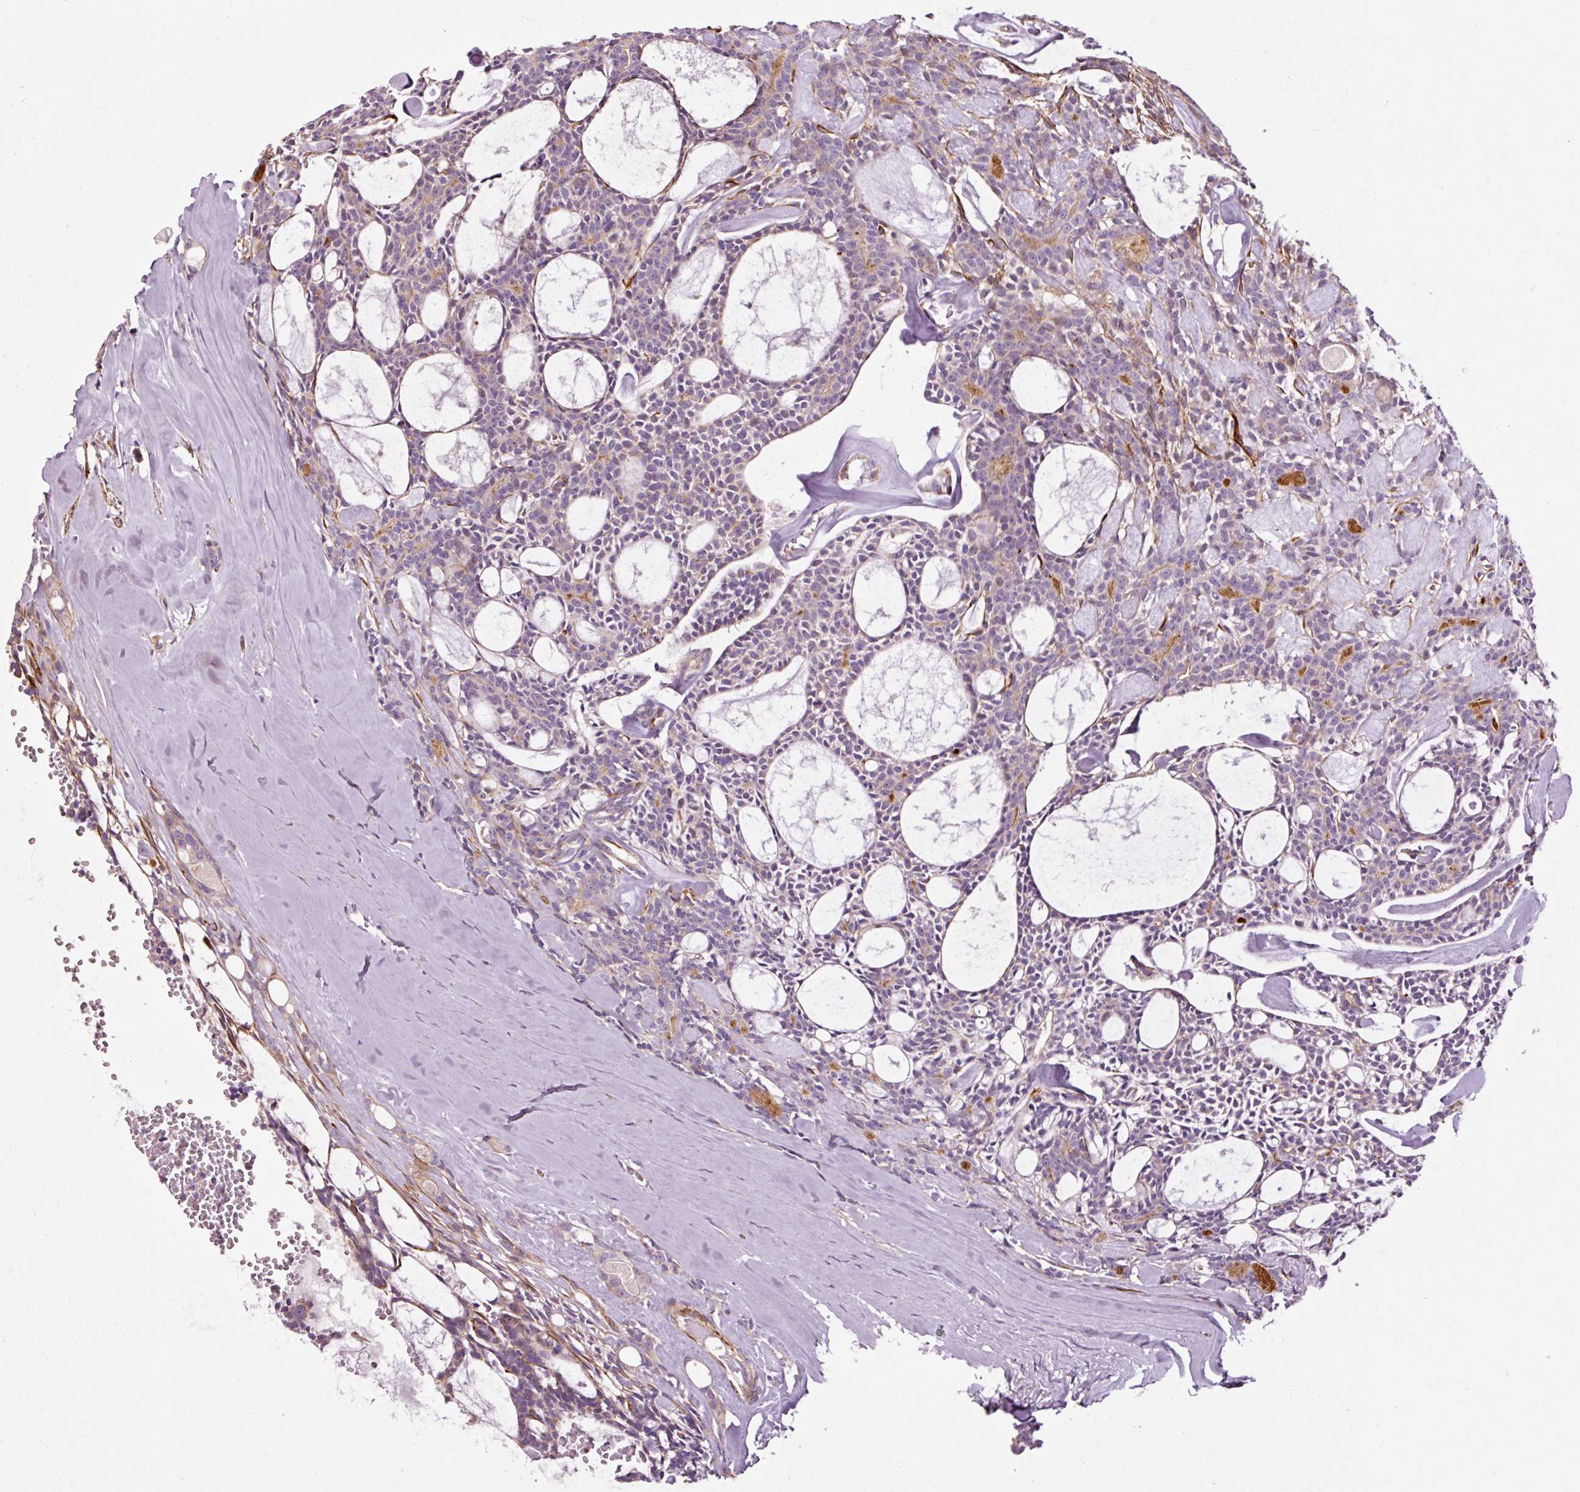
{"staining": {"intensity": "negative", "quantity": "none", "location": "none"}, "tissue": "head and neck cancer", "cell_type": "Tumor cells", "image_type": "cancer", "snomed": [{"axis": "morphology", "description": "Adenocarcinoma, NOS"}, {"axis": "topography", "description": "Salivary gland"}, {"axis": "topography", "description": "Head-Neck"}], "caption": "A high-resolution photomicrograph shows immunohistochemistry (IHC) staining of head and neck cancer, which reveals no significant expression in tumor cells.", "gene": "ANKRD20A1", "patient": {"sex": "male", "age": 55}}